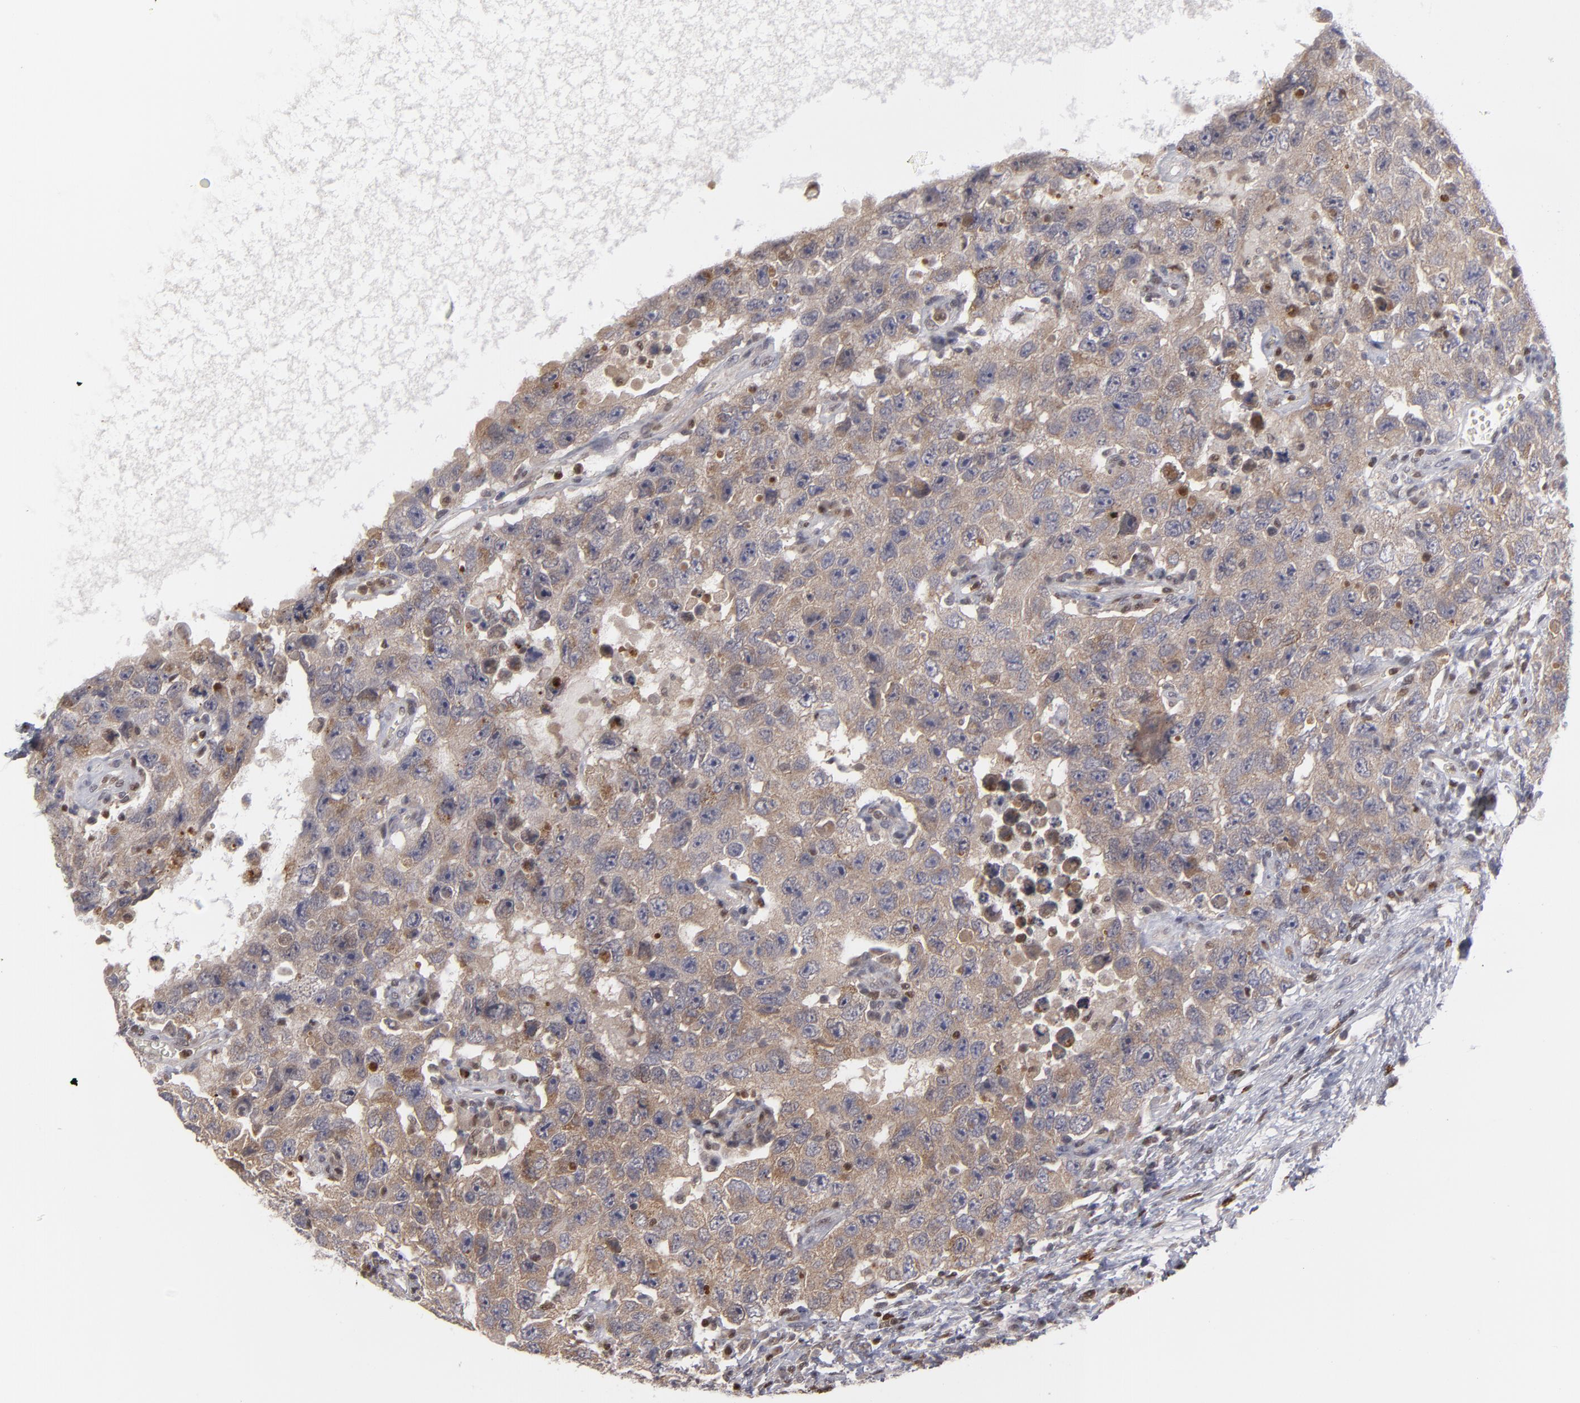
{"staining": {"intensity": "weak", "quantity": "25%-75%", "location": "cytoplasmic/membranous,nuclear"}, "tissue": "testis cancer", "cell_type": "Tumor cells", "image_type": "cancer", "snomed": [{"axis": "morphology", "description": "Carcinoma, Embryonal, NOS"}, {"axis": "topography", "description": "Testis"}], "caption": "This is a histology image of immunohistochemistry staining of testis embryonal carcinoma, which shows weak positivity in the cytoplasmic/membranous and nuclear of tumor cells.", "gene": "GSR", "patient": {"sex": "male", "age": 26}}